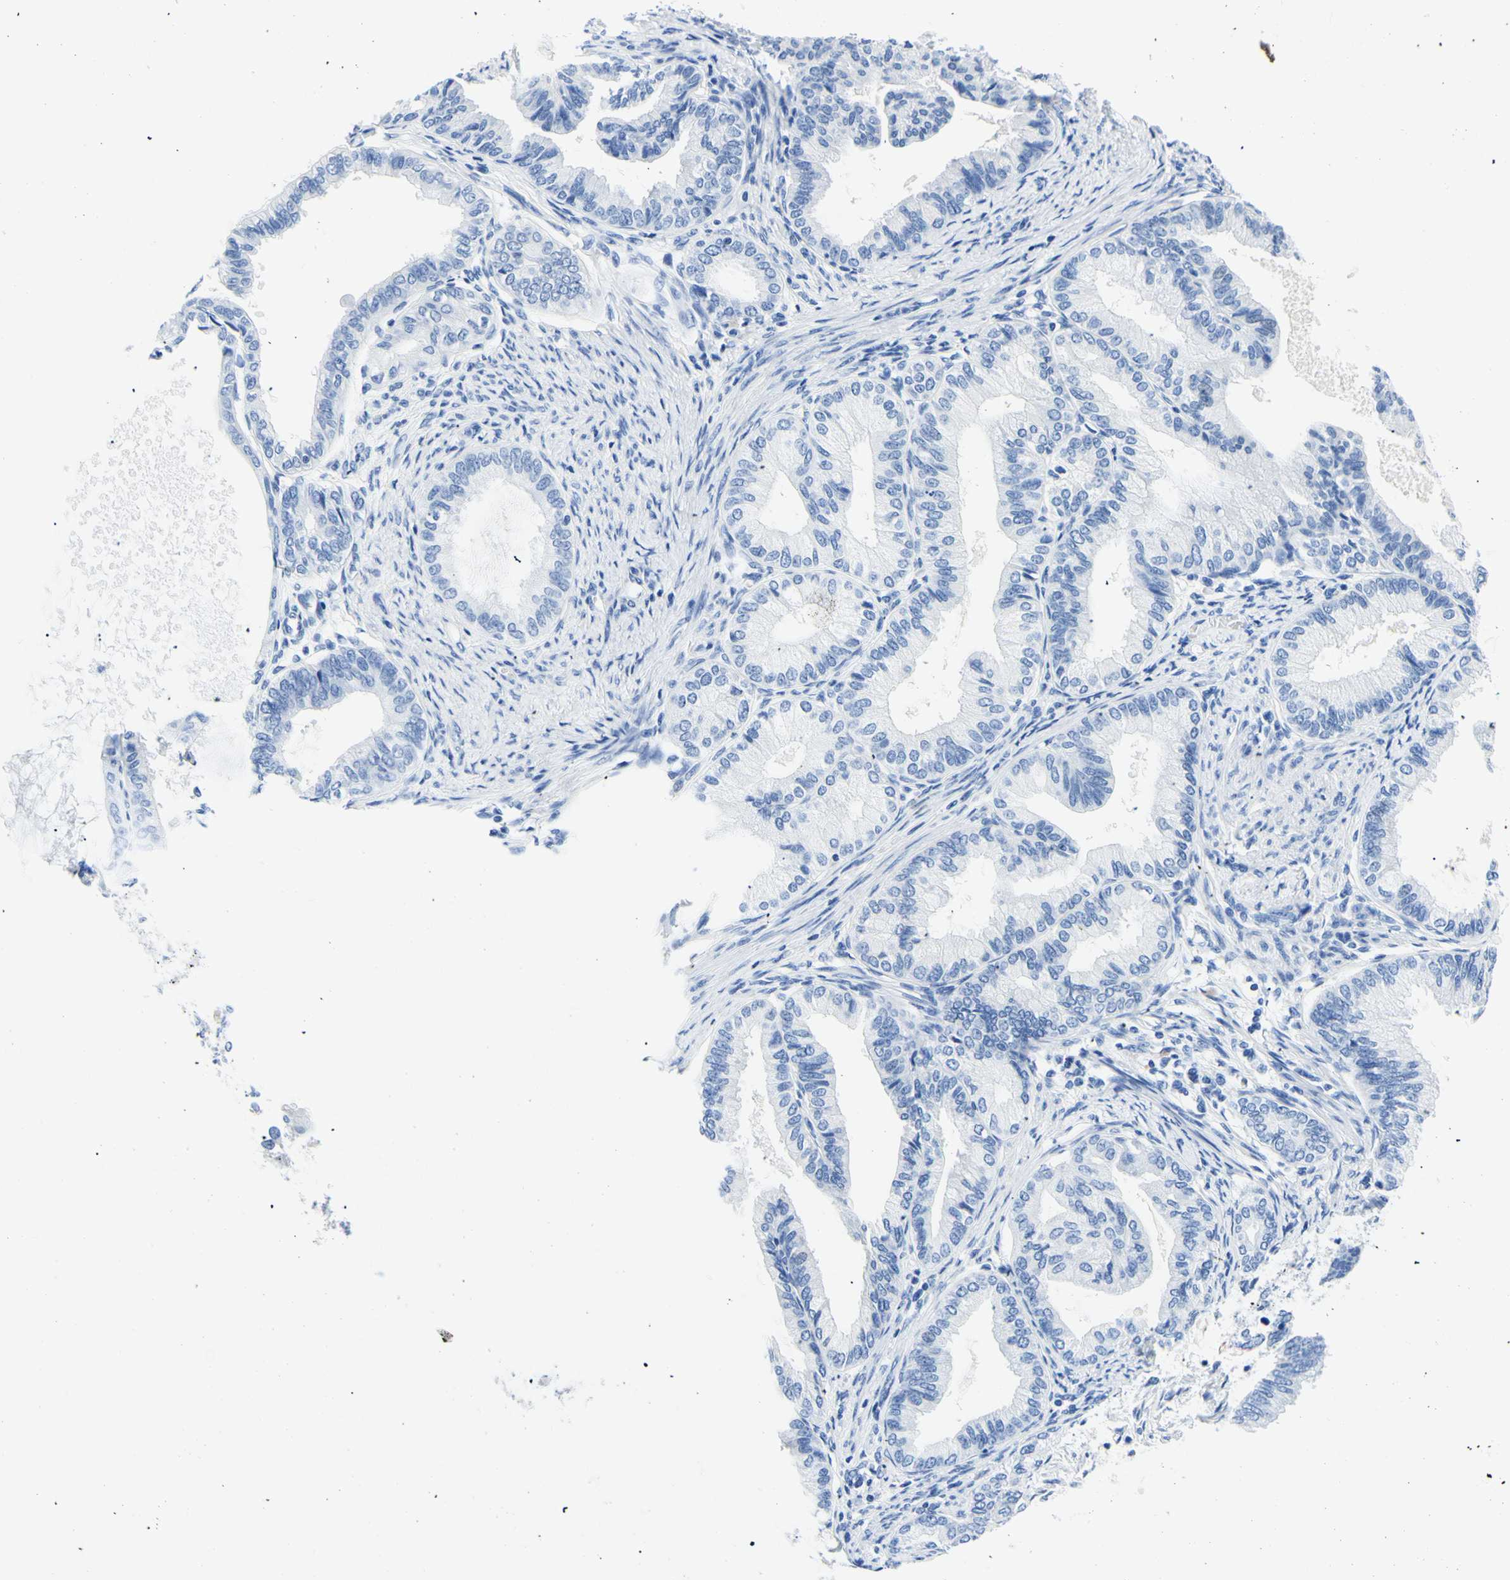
{"staining": {"intensity": "negative", "quantity": "none", "location": "none"}, "tissue": "endometrial cancer", "cell_type": "Tumor cells", "image_type": "cancer", "snomed": [{"axis": "morphology", "description": "Adenocarcinoma, NOS"}, {"axis": "topography", "description": "Endometrium"}], "caption": "The micrograph demonstrates no staining of tumor cells in adenocarcinoma (endometrial).", "gene": "MYH2", "patient": {"sex": "female", "age": 86}}